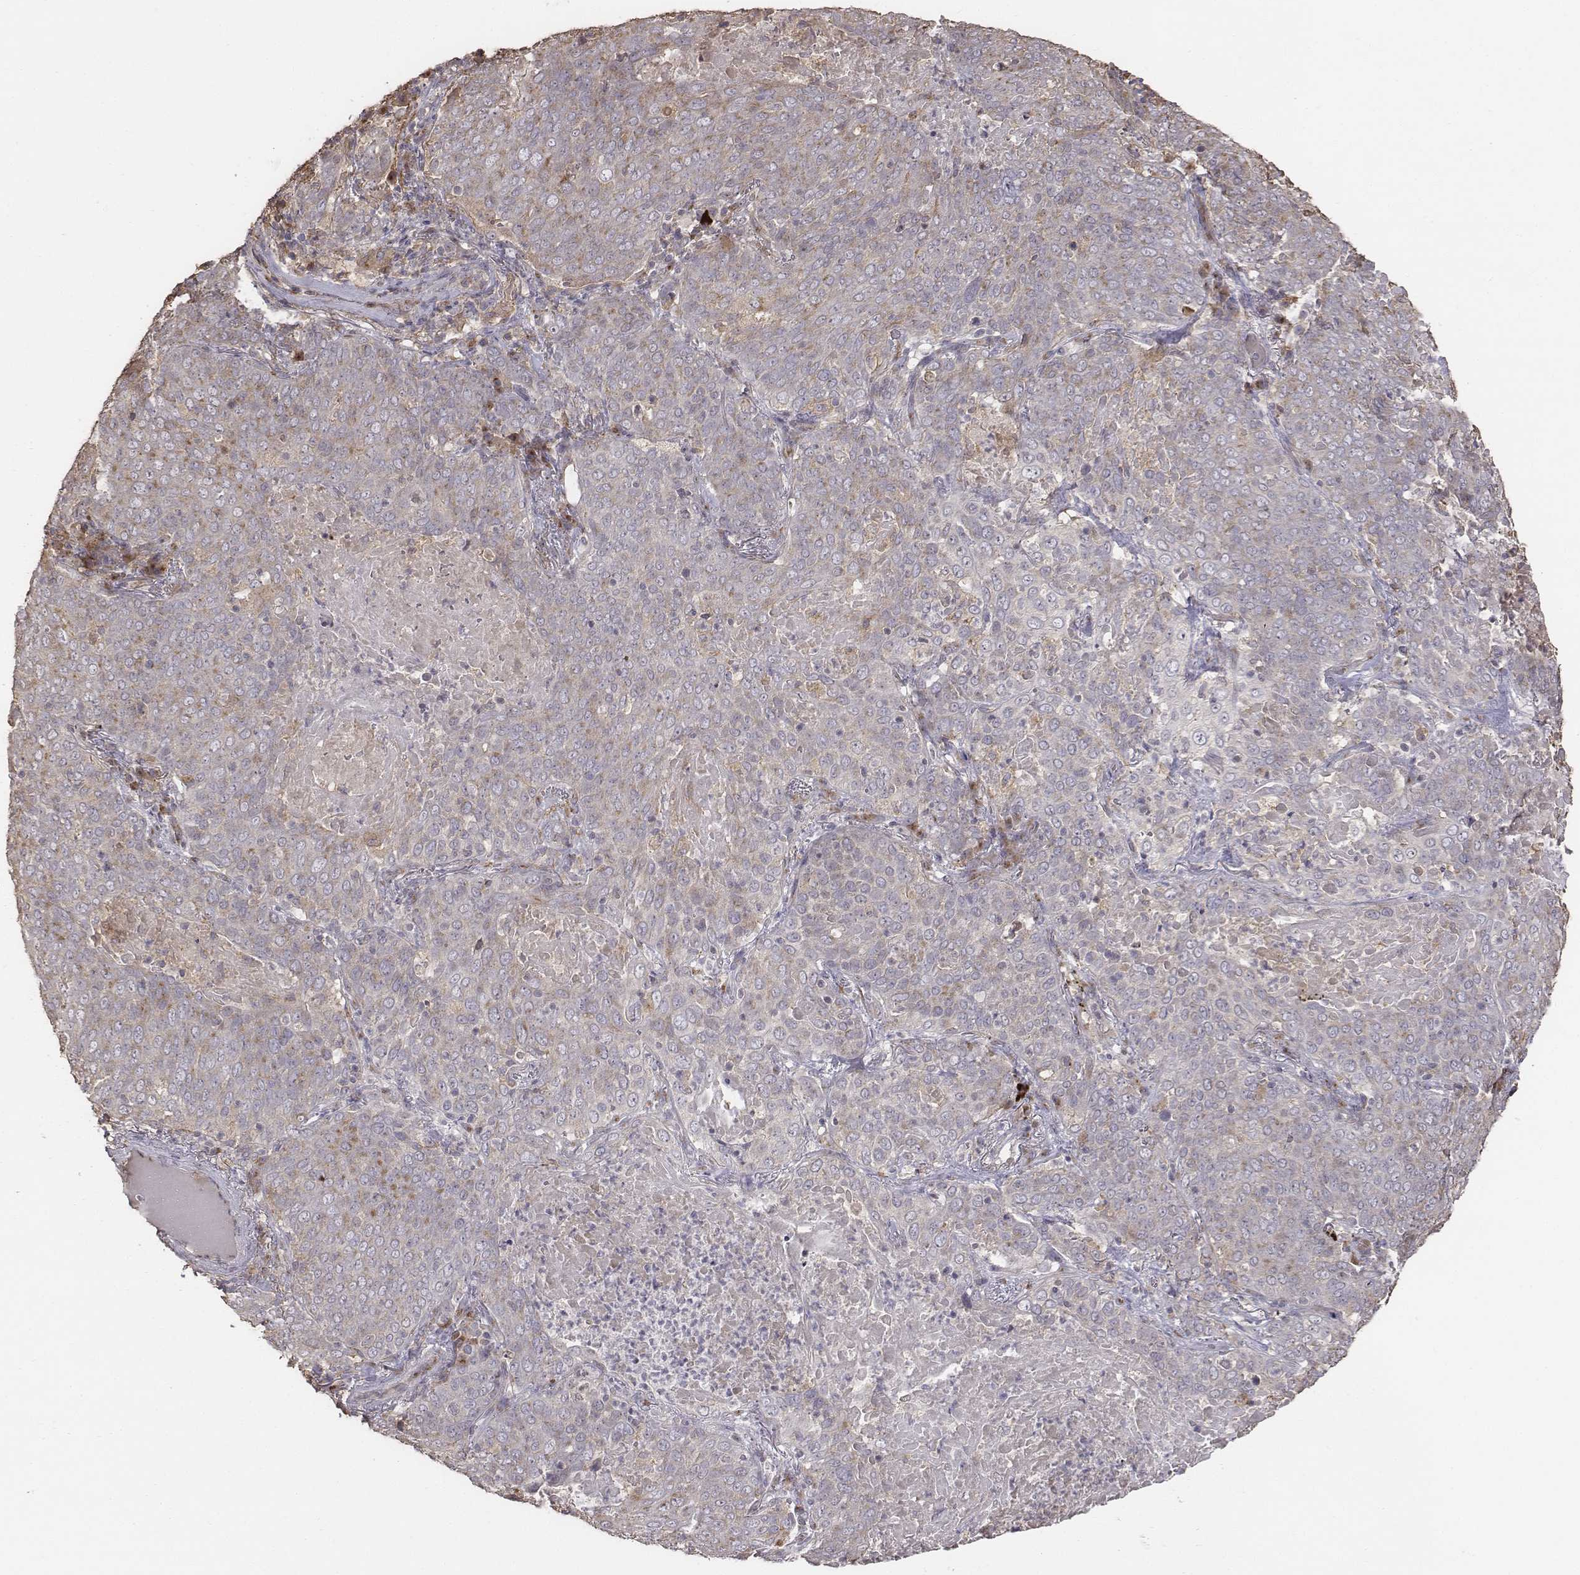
{"staining": {"intensity": "weak", "quantity": ">75%", "location": "cytoplasmic/membranous"}, "tissue": "lung cancer", "cell_type": "Tumor cells", "image_type": "cancer", "snomed": [{"axis": "morphology", "description": "Squamous cell carcinoma, NOS"}, {"axis": "topography", "description": "Lung"}], "caption": "Immunohistochemical staining of human lung cancer displays weak cytoplasmic/membranous protein positivity in approximately >75% of tumor cells.", "gene": "AP1B1", "patient": {"sex": "male", "age": 82}}